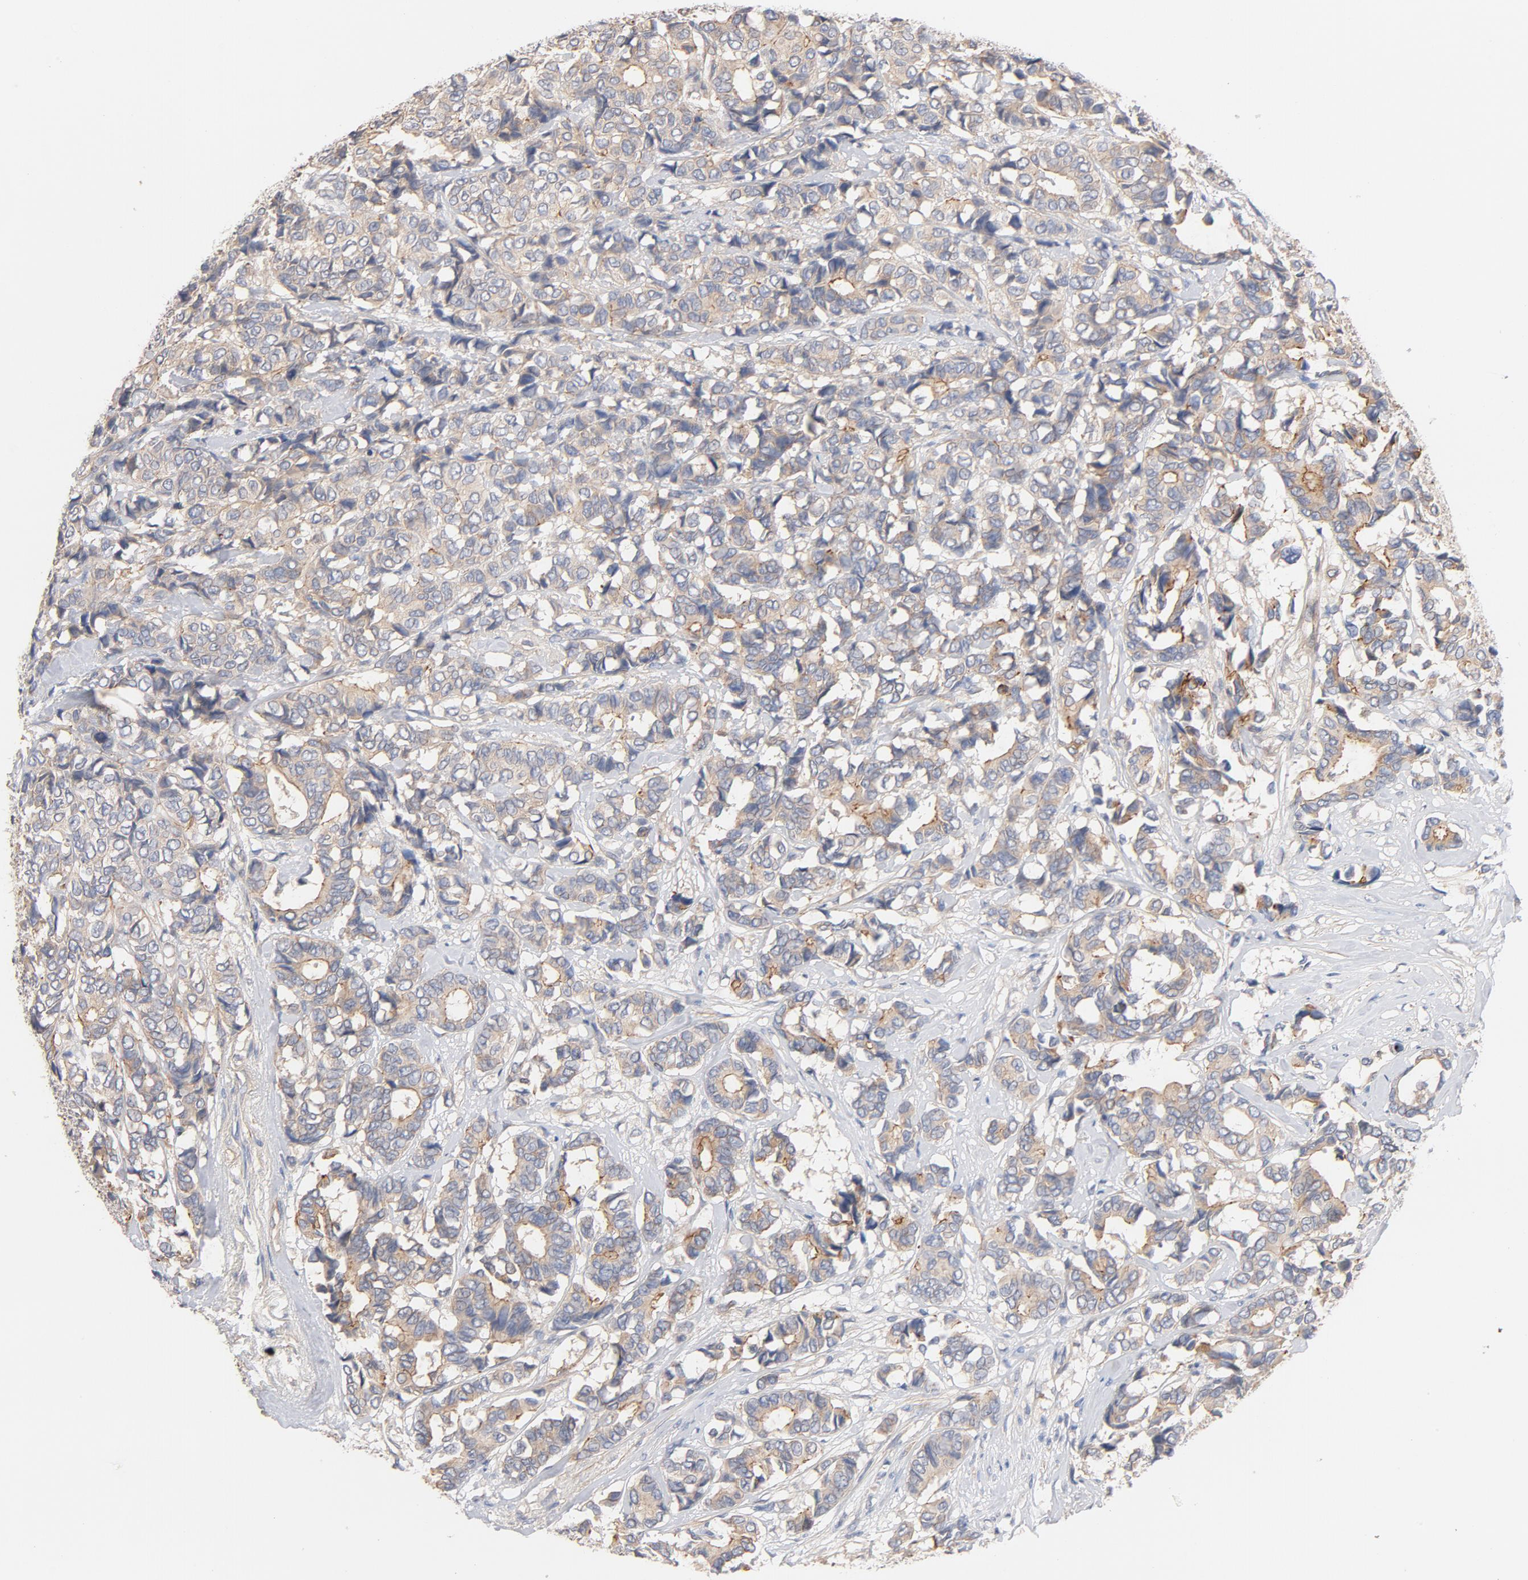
{"staining": {"intensity": "weak", "quantity": "25%-75%", "location": "cytoplasmic/membranous"}, "tissue": "breast cancer", "cell_type": "Tumor cells", "image_type": "cancer", "snomed": [{"axis": "morphology", "description": "Duct carcinoma"}, {"axis": "topography", "description": "Breast"}], "caption": "Immunohistochemical staining of human breast infiltrating ductal carcinoma shows low levels of weak cytoplasmic/membranous expression in approximately 25%-75% of tumor cells.", "gene": "STRN3", "patient": {"sex": "female", "age": 87}}